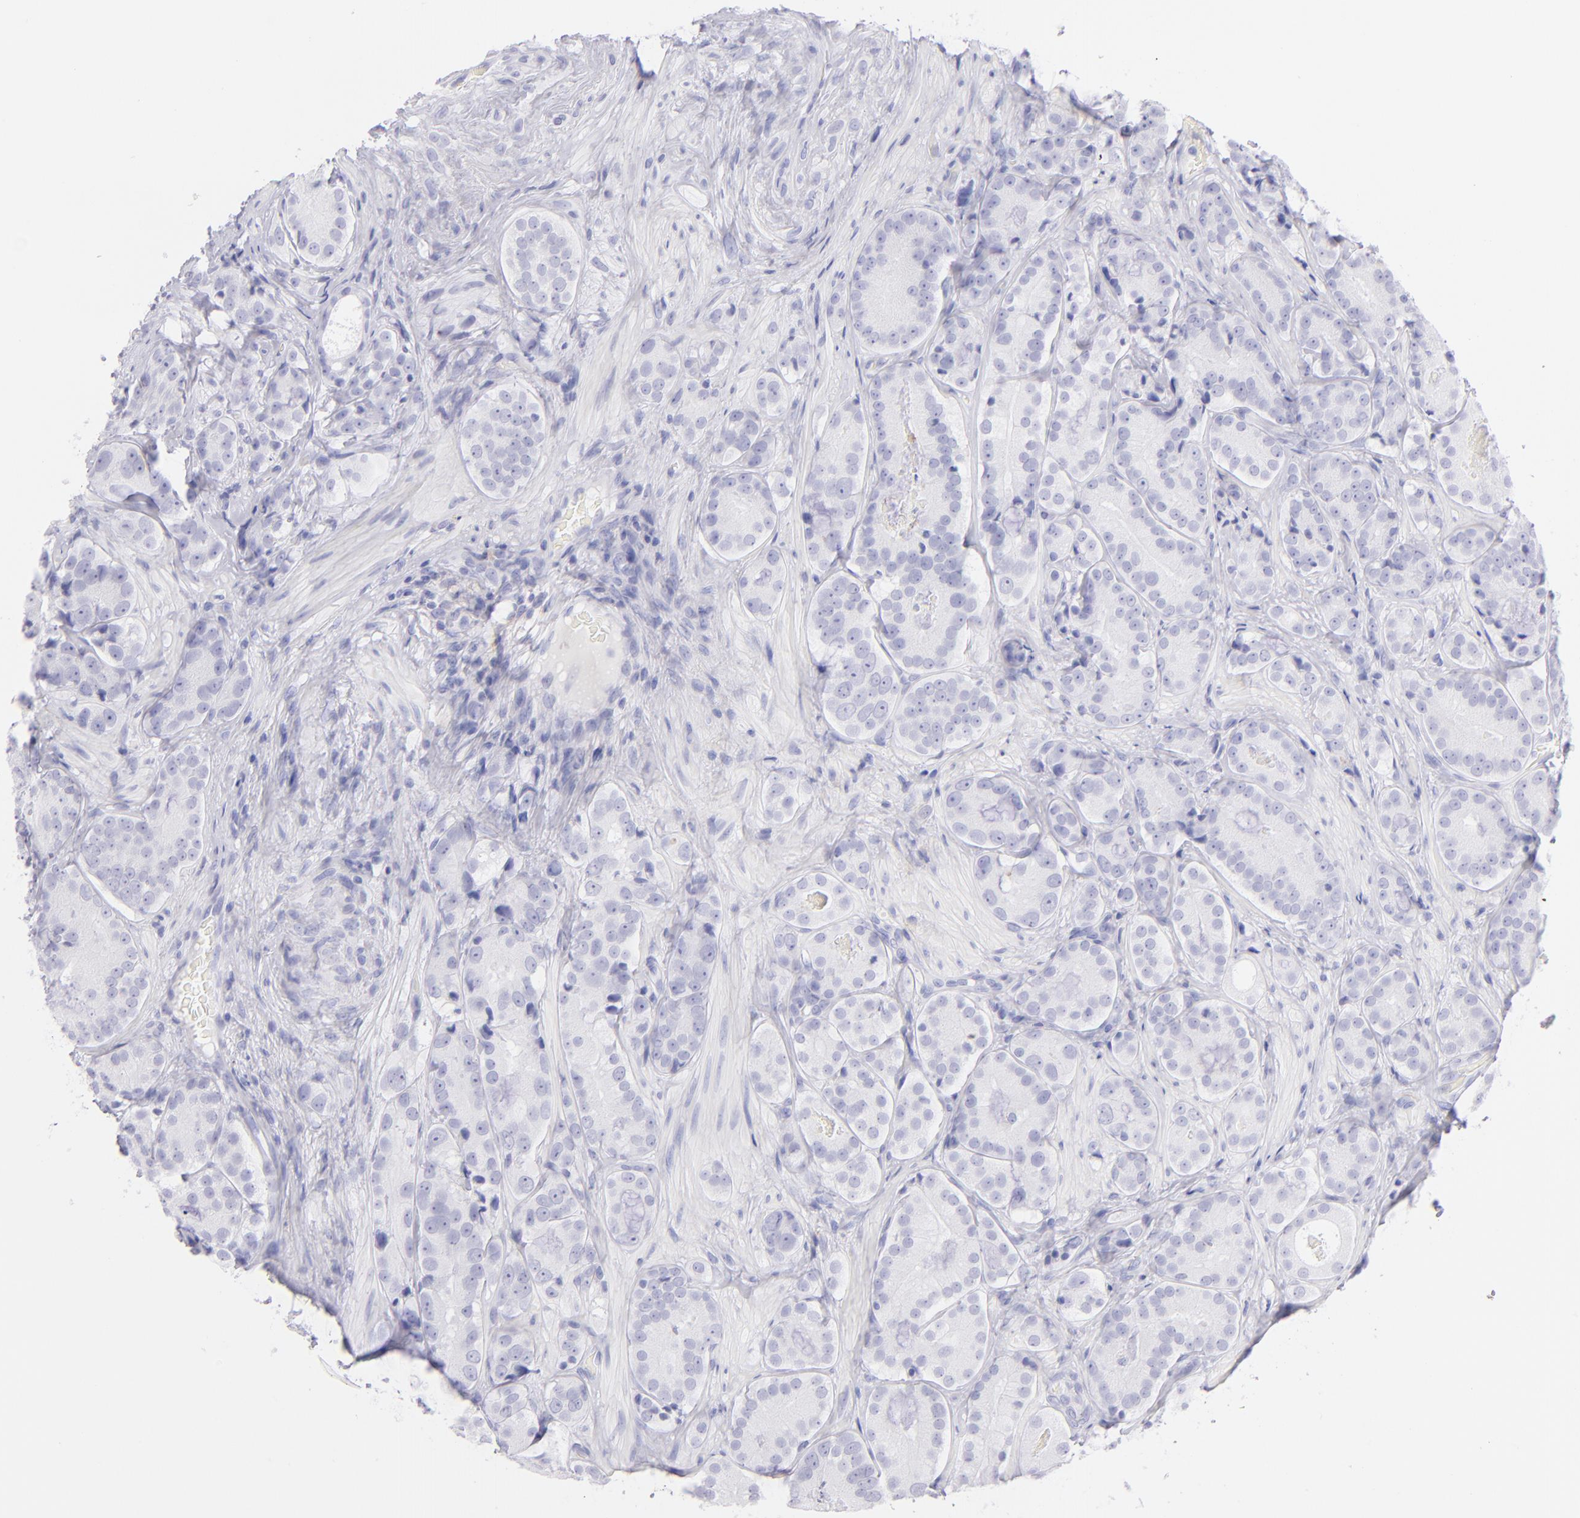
{"staining": {"intensity": "negative", "quantity": "none", "location": "none"}, "tissue": "prostate cancer", "cell_type": "Tumor cells", "image_type": "cancer", "snomed": [{"axis": "morphology", "description": "Adenocarcinoma, High grade"}, {"axis": "topography", "description": "Prostate"}], "caption": "Tumor cells show no significant expression in high-grade adenocarcinoma (prostate). Nuclei are stained in blue.", "gene": "CD72", "patient": {"sex": "male", "age": 70}}